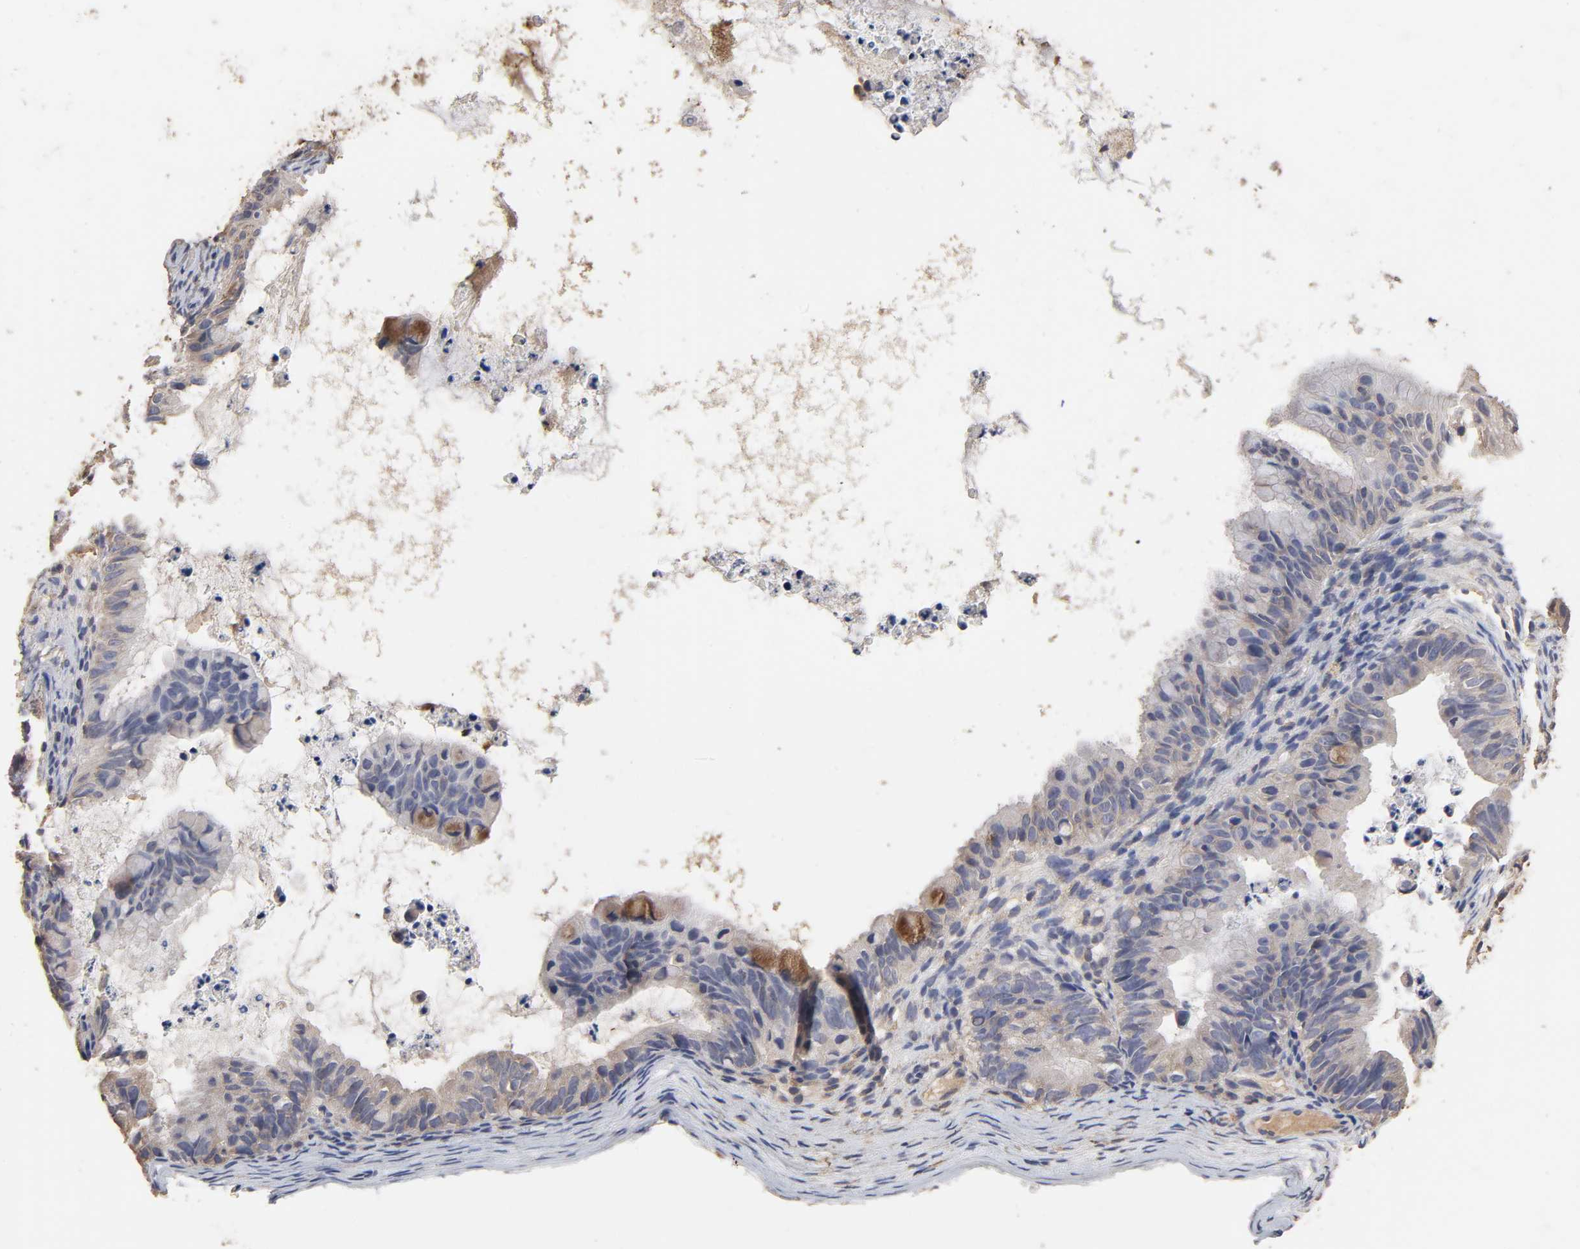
{"staining": {"intensity": "moderate", "quantity": ">75%", "location": "cytoplasmic/membranous"}, "tissue": "ovarian cancer", "cell_type": "Tumor cells", "image_type": "cancer", "snomed": [{"axis": "morphology", "description": "Cystadenocarcinoma, mucinous, NOS"}, {"axis": "topography", "description": "Ovary"}], "caption": "Mucinous cystadenocarcinoma (ovarian) tissue displays moderate cytoplasmic/membranous positivity in approximately >75% of tumor cells, visualized by immunohistochemistry. (DAB (3,3'-diaminobenzidine) IHC, brown staining for protein, blue staining for nuclei).", "gene": "EIF4G2", "patient": {"sex": "female", "age": 36}}